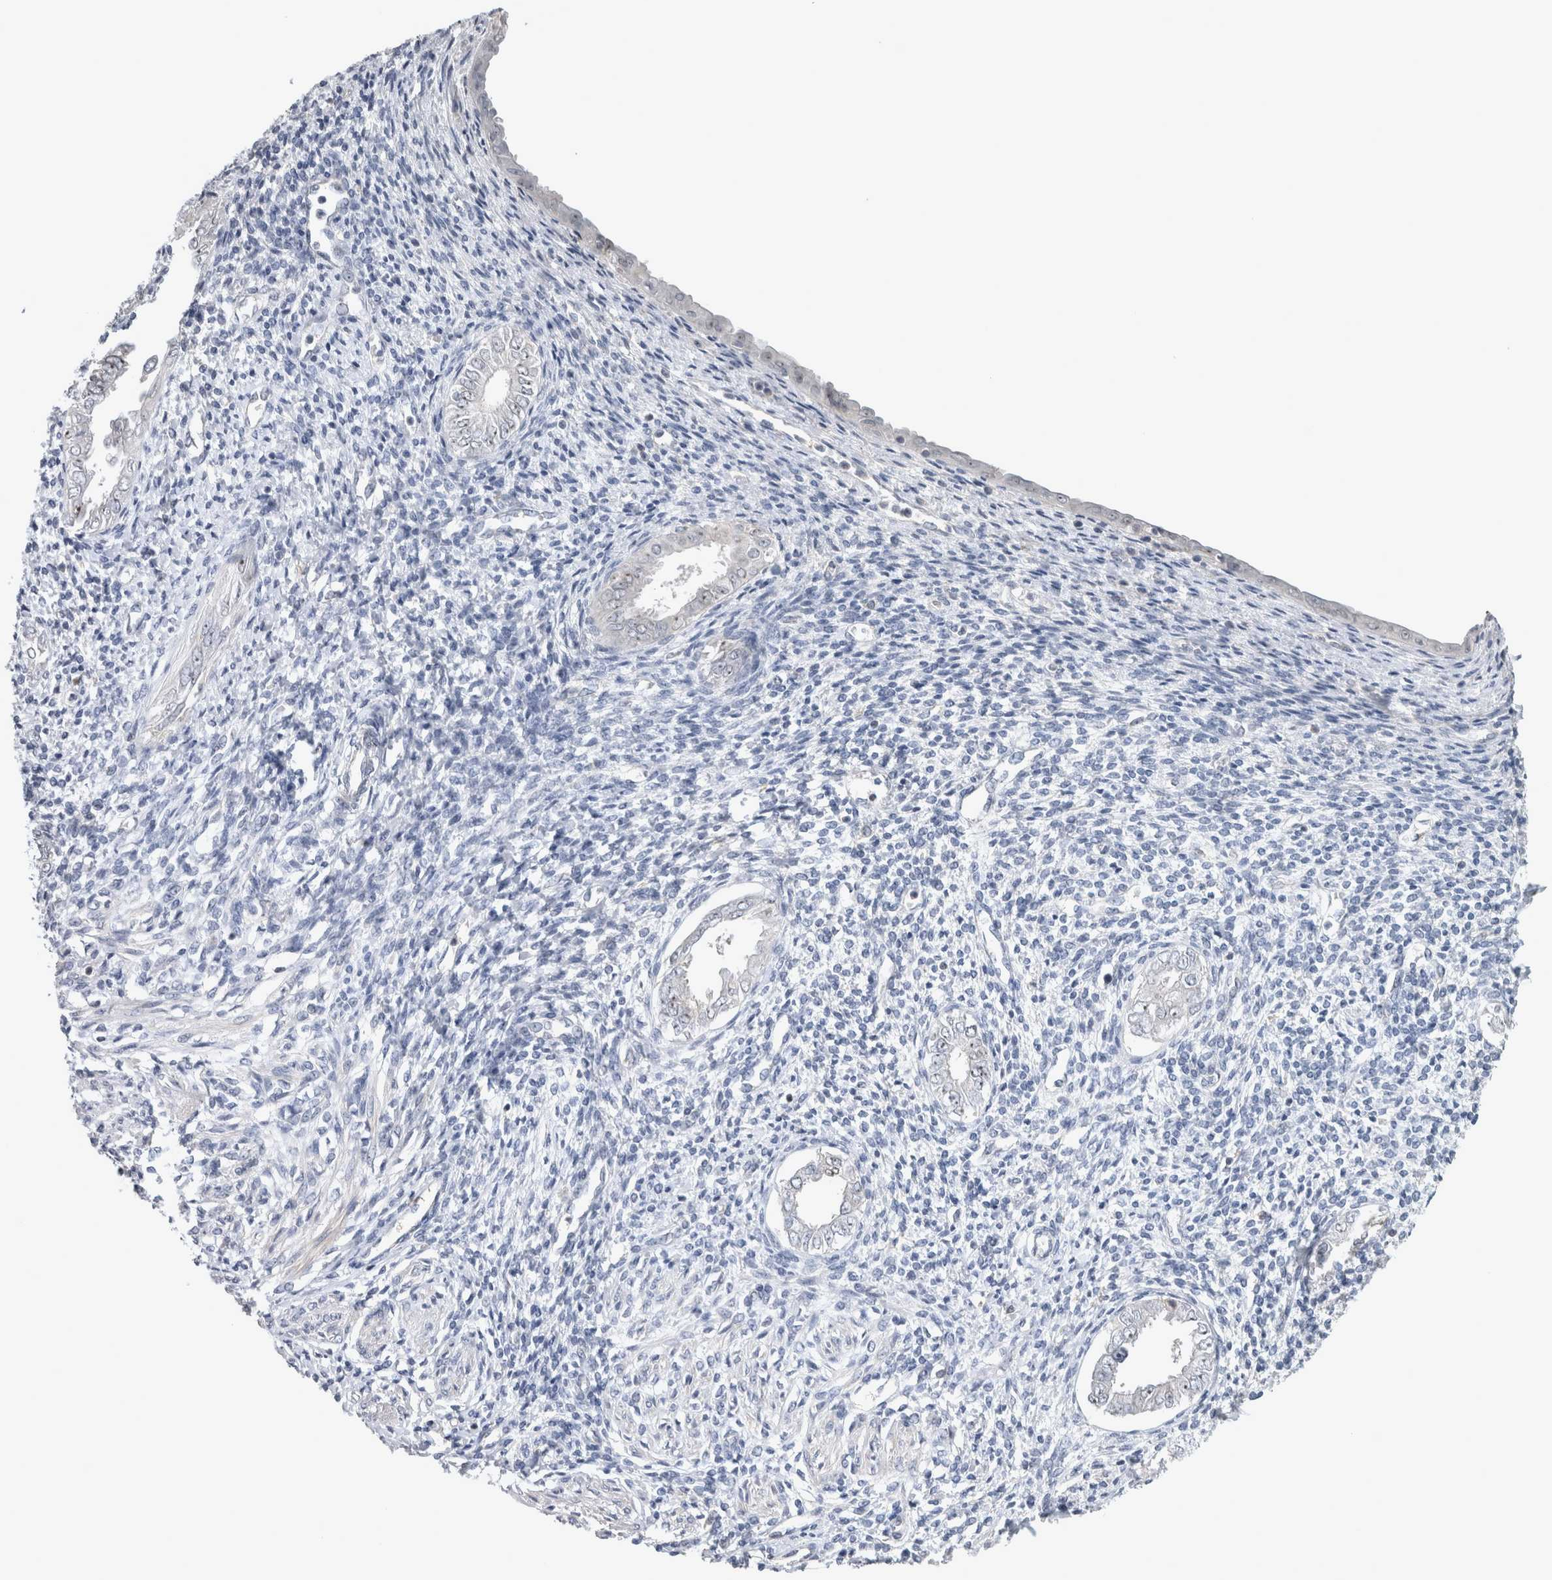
{"staining": {"intensity": "negative", "quantity": "none", "location": "none"}, "tissue": "endometrium", "cell_type": "Cells in endometrial stroma", "image_type": "normal", "snomed": [{"axis": "morphology", "description": "Normal tissue, NOS"}, {"axis": "topography", "description": "Endometrium"}], "caption": "This is a image of IHC staining of unremarkable endometrium, which shows no staining in cells in endometrial stroma.", "gene": "RBM28", "patient": {"sex": "female", "age": 66}}